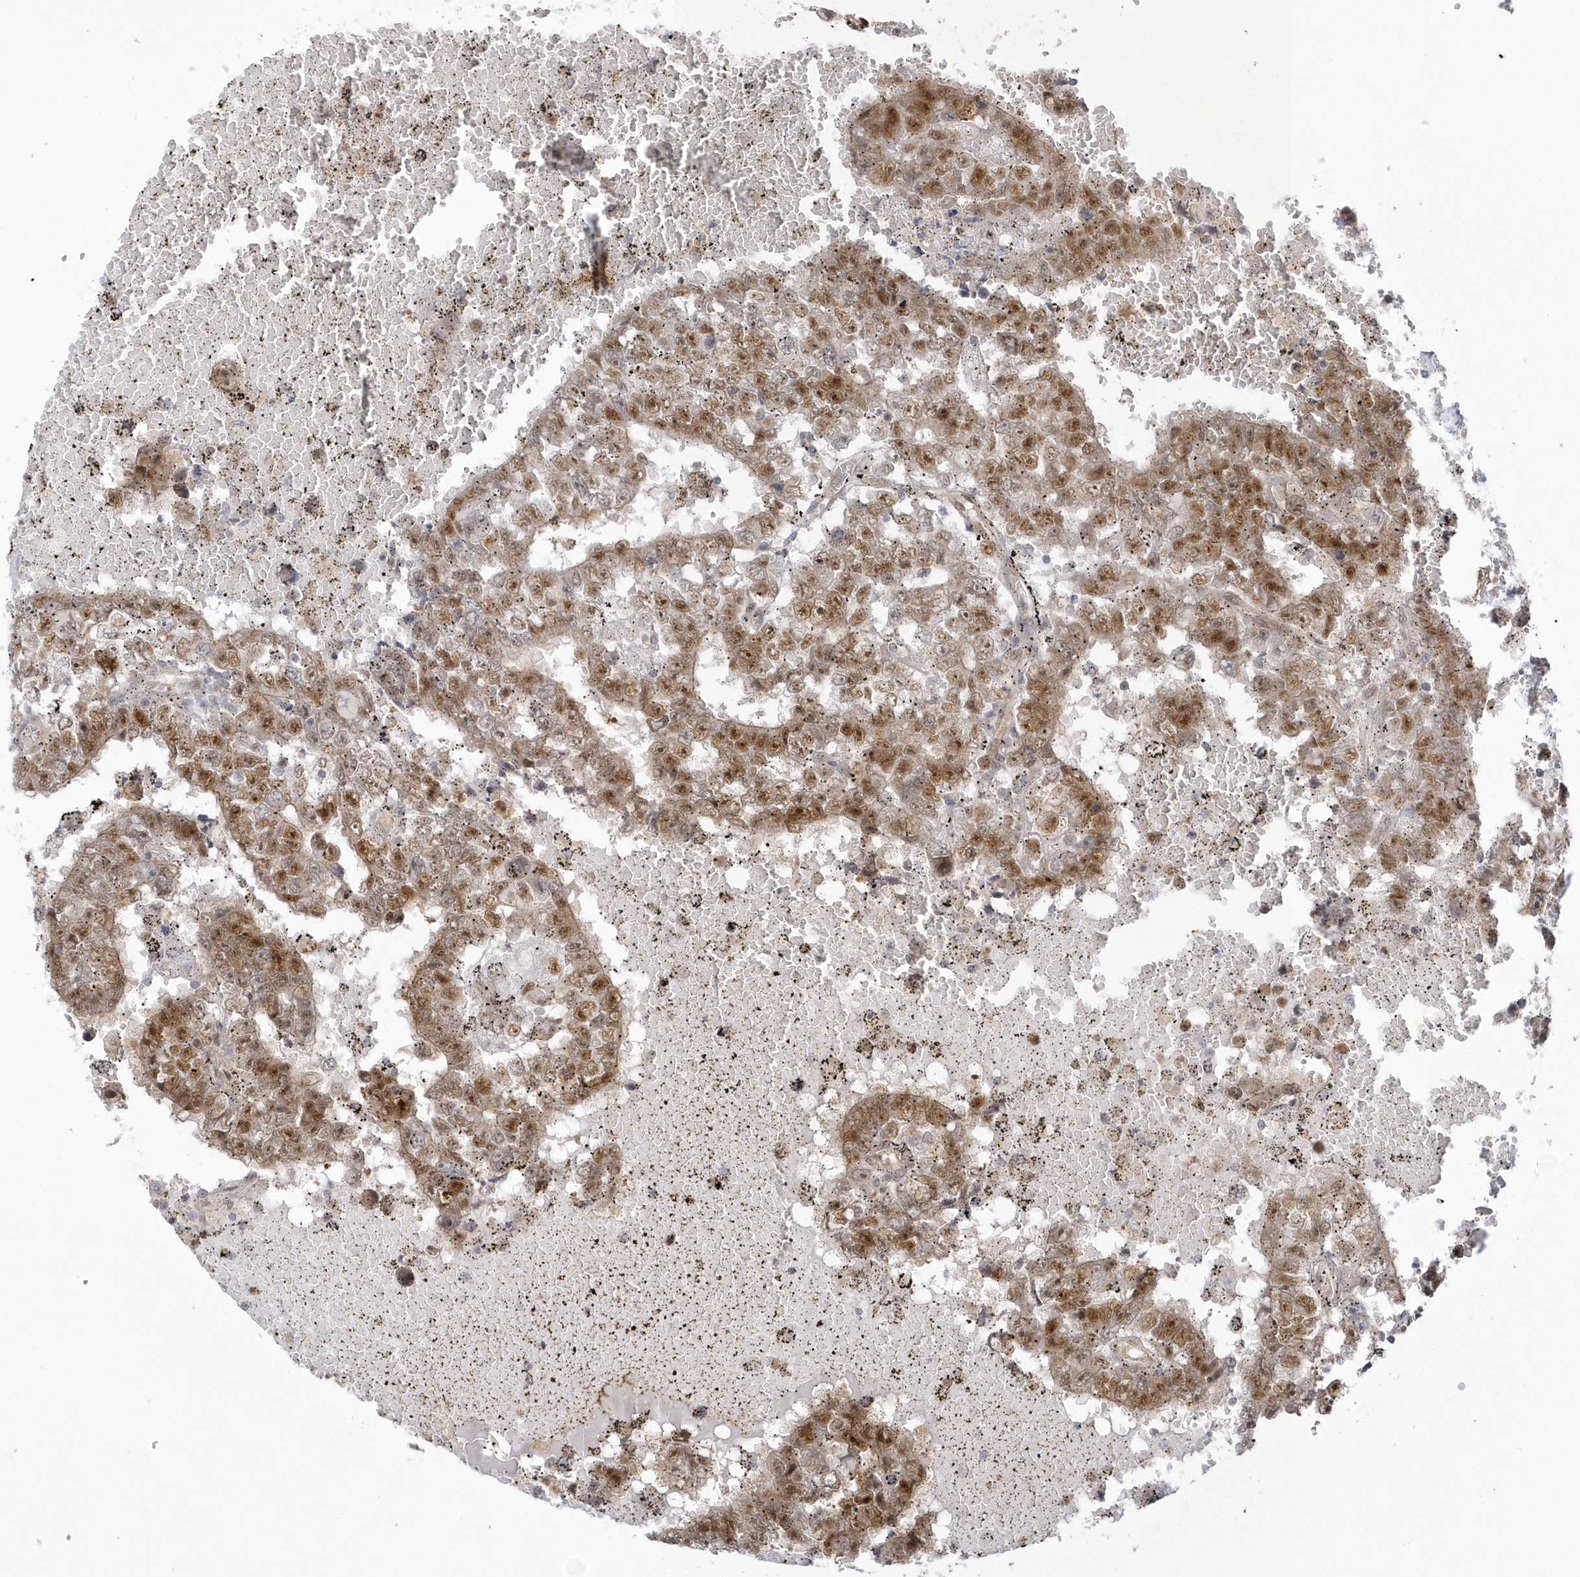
{"staining": {"intensity": "moderate", "quantity": ">75%", "location": "cytoplasmic/membranous,nuclear"}, "tissue": "testis cancer", "cell_type": "Tumor cells", "image_type": "cancer", "snomed": [{"axis": "morphology", "description": "Carcinoma, Embryonal, NOS"}, {"axis": "topography", "description": "Testis"}], "caption": "Embryonal carcinoma (testis) stained with DAB (3,3'-diaminobenzidine) IHC reveals medium levels of moderate cytoplasmic/membranous and nuclear expression in approximately >75% of tumor cells.", "gene": "NAF1", "patient": {"sex": "male", "age": 25}}